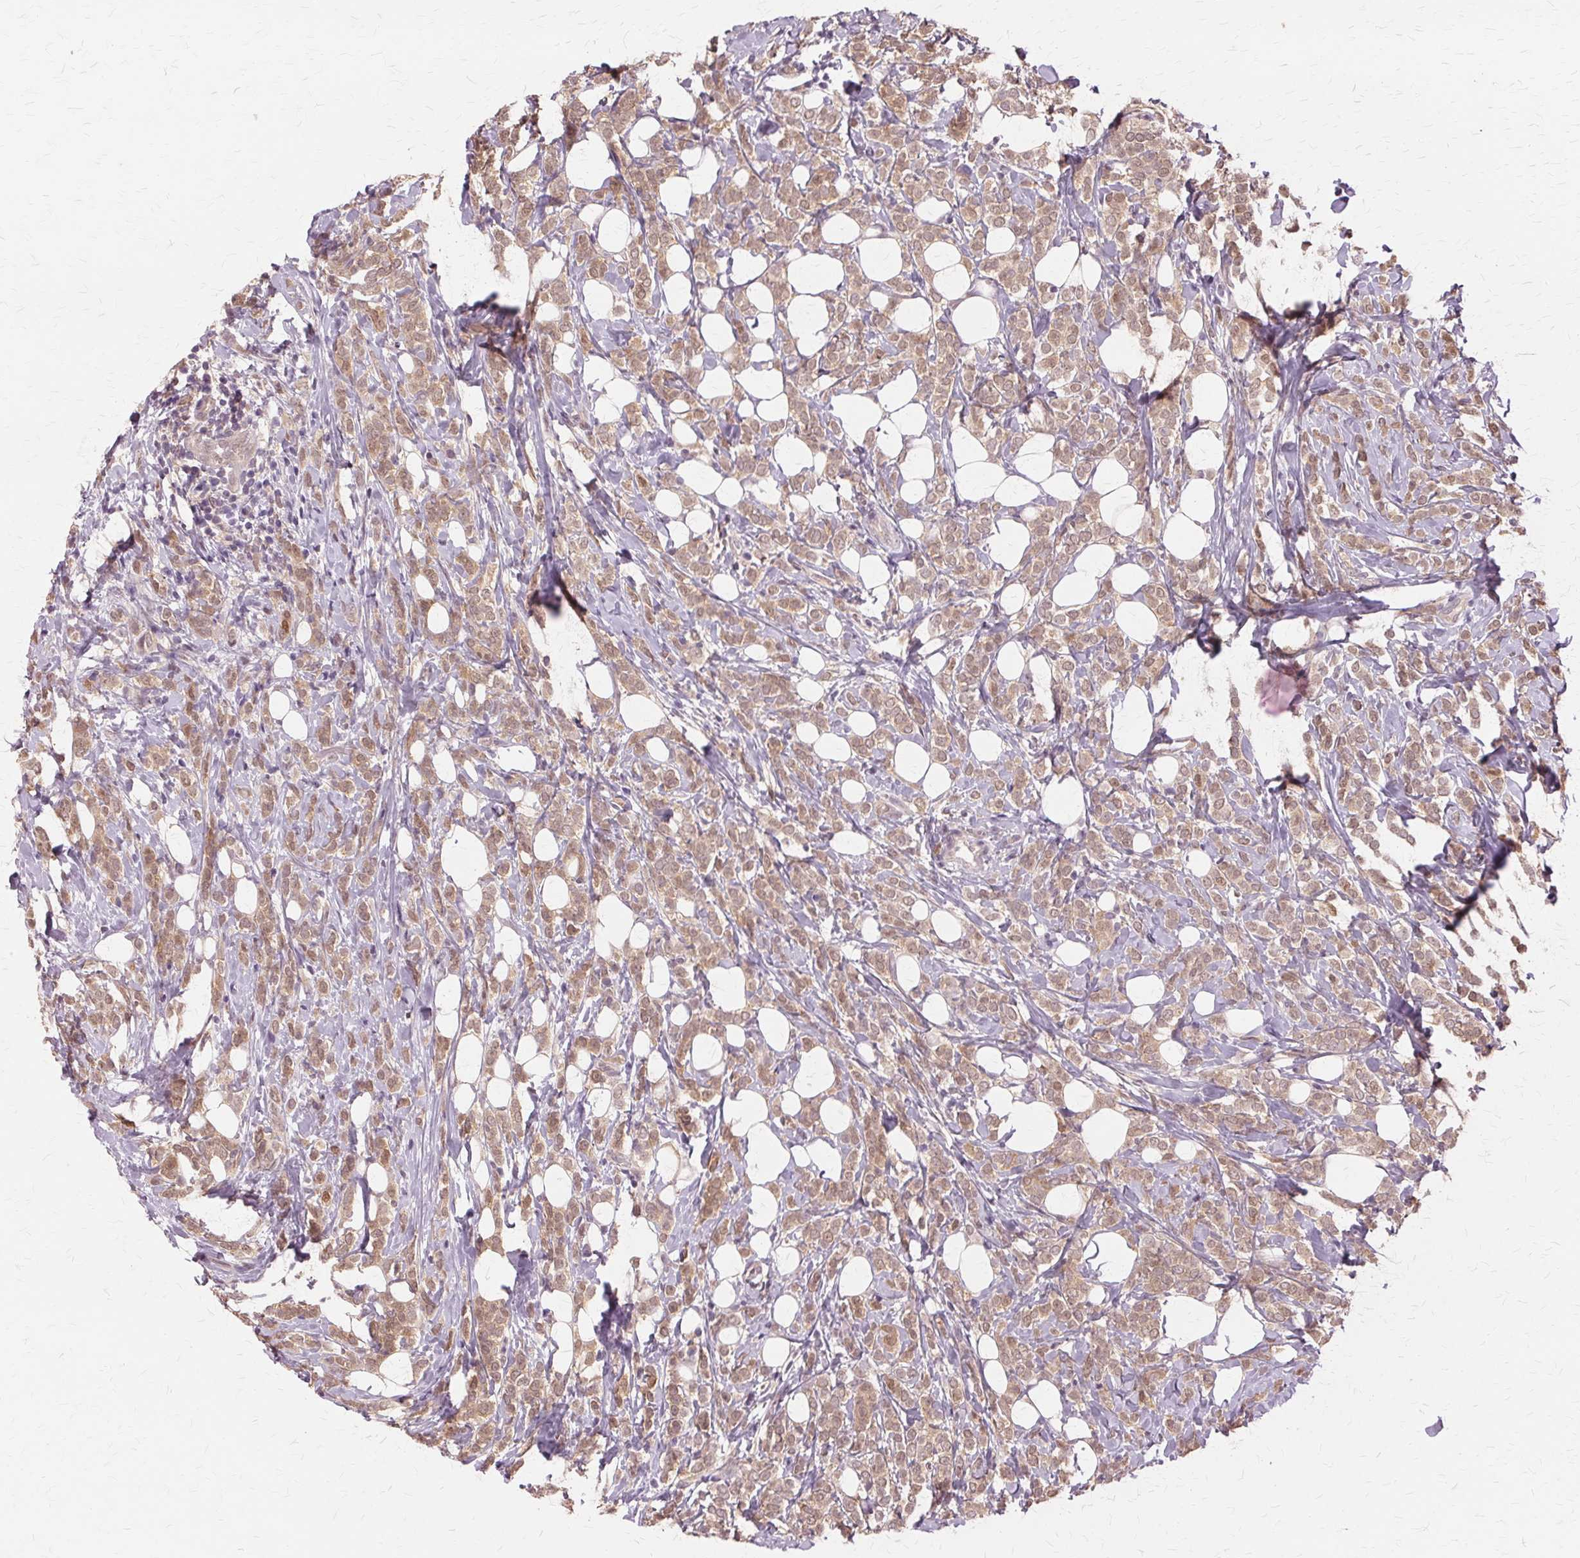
{"staining": {"intensity": "moderate", "quantity": ">75%", "location": "cytoplasmic/membranous,nuclear"}, "tissue": "breast cancer", "cell_type": "Tumor cells", "image_type": "cancer", "snomed": [{"axis": "morphology", "description": "Lobular carcinoma"}, {"axis": "topography", "description": "Breast"}], "caption": "Tumor cells reveal medium levels of moderate cytoplasmic/membranous and nuclear expression in approximately >75% of cells in human breast cancer.", "gene": "PRMT5", "patient": {"sex": "female", "age": 49}}